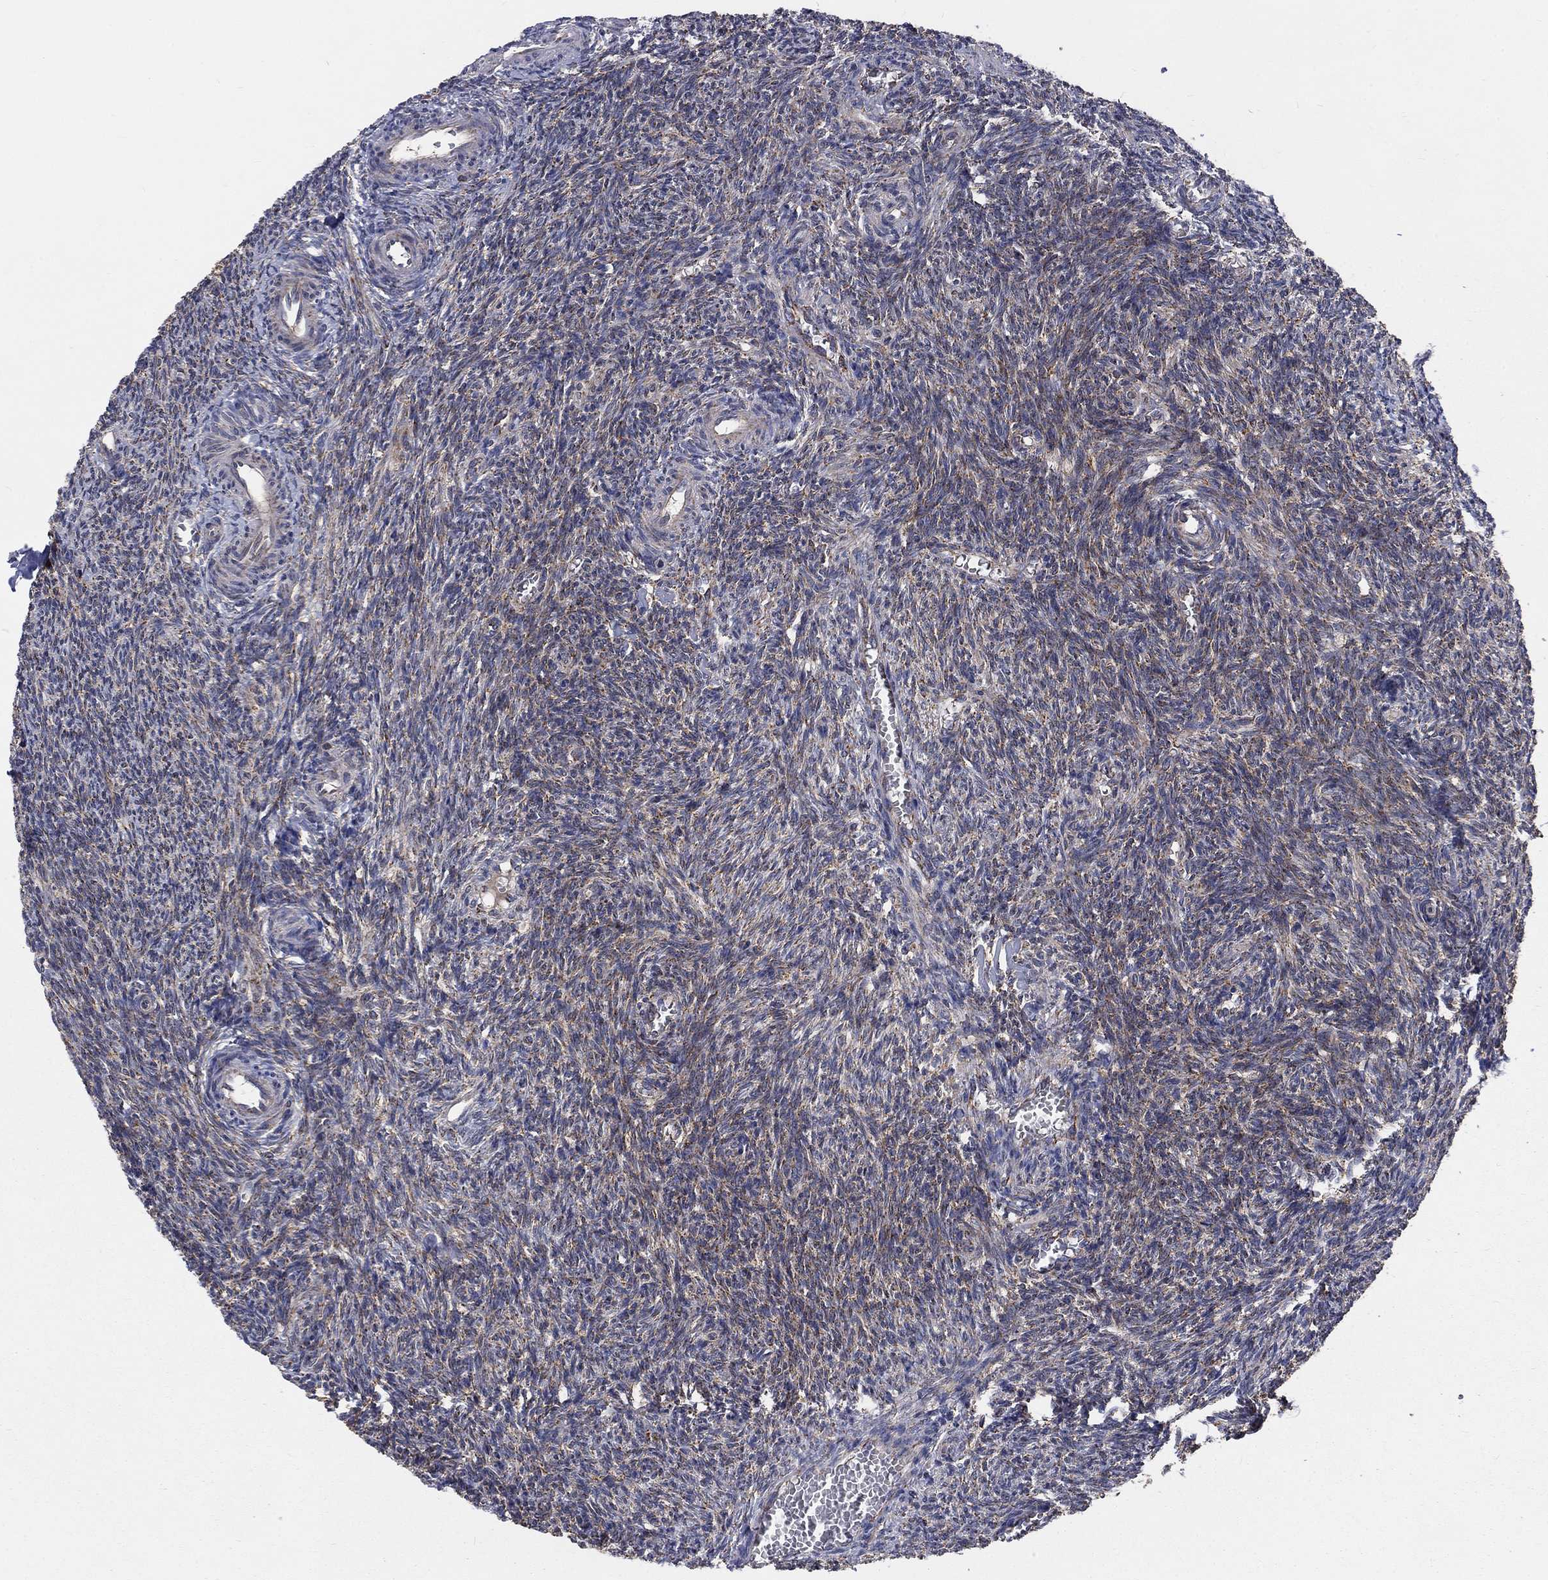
{"staining": {"intensity": "negative", "quantity": "none", "location": "none"}, "tissue": "ovary", "cell_type": "Ovarian stroma cells", "image_type": "normal", "snomed": [{"axis": "morphology", "description": "Normal tissue, NOS"}, {"axis": "topography", "description": "Ovary"}], "caption": "IHC of normal ovary demonstrates no expression in ovarian stroma cells. The staining is performed using DAB (3,3'-diaminobenzidine) brown chromogen with nuclei counter-stained in using hematoxylin.", "gene": "NME7", "patient": {"sex": "female", "age": 27}}